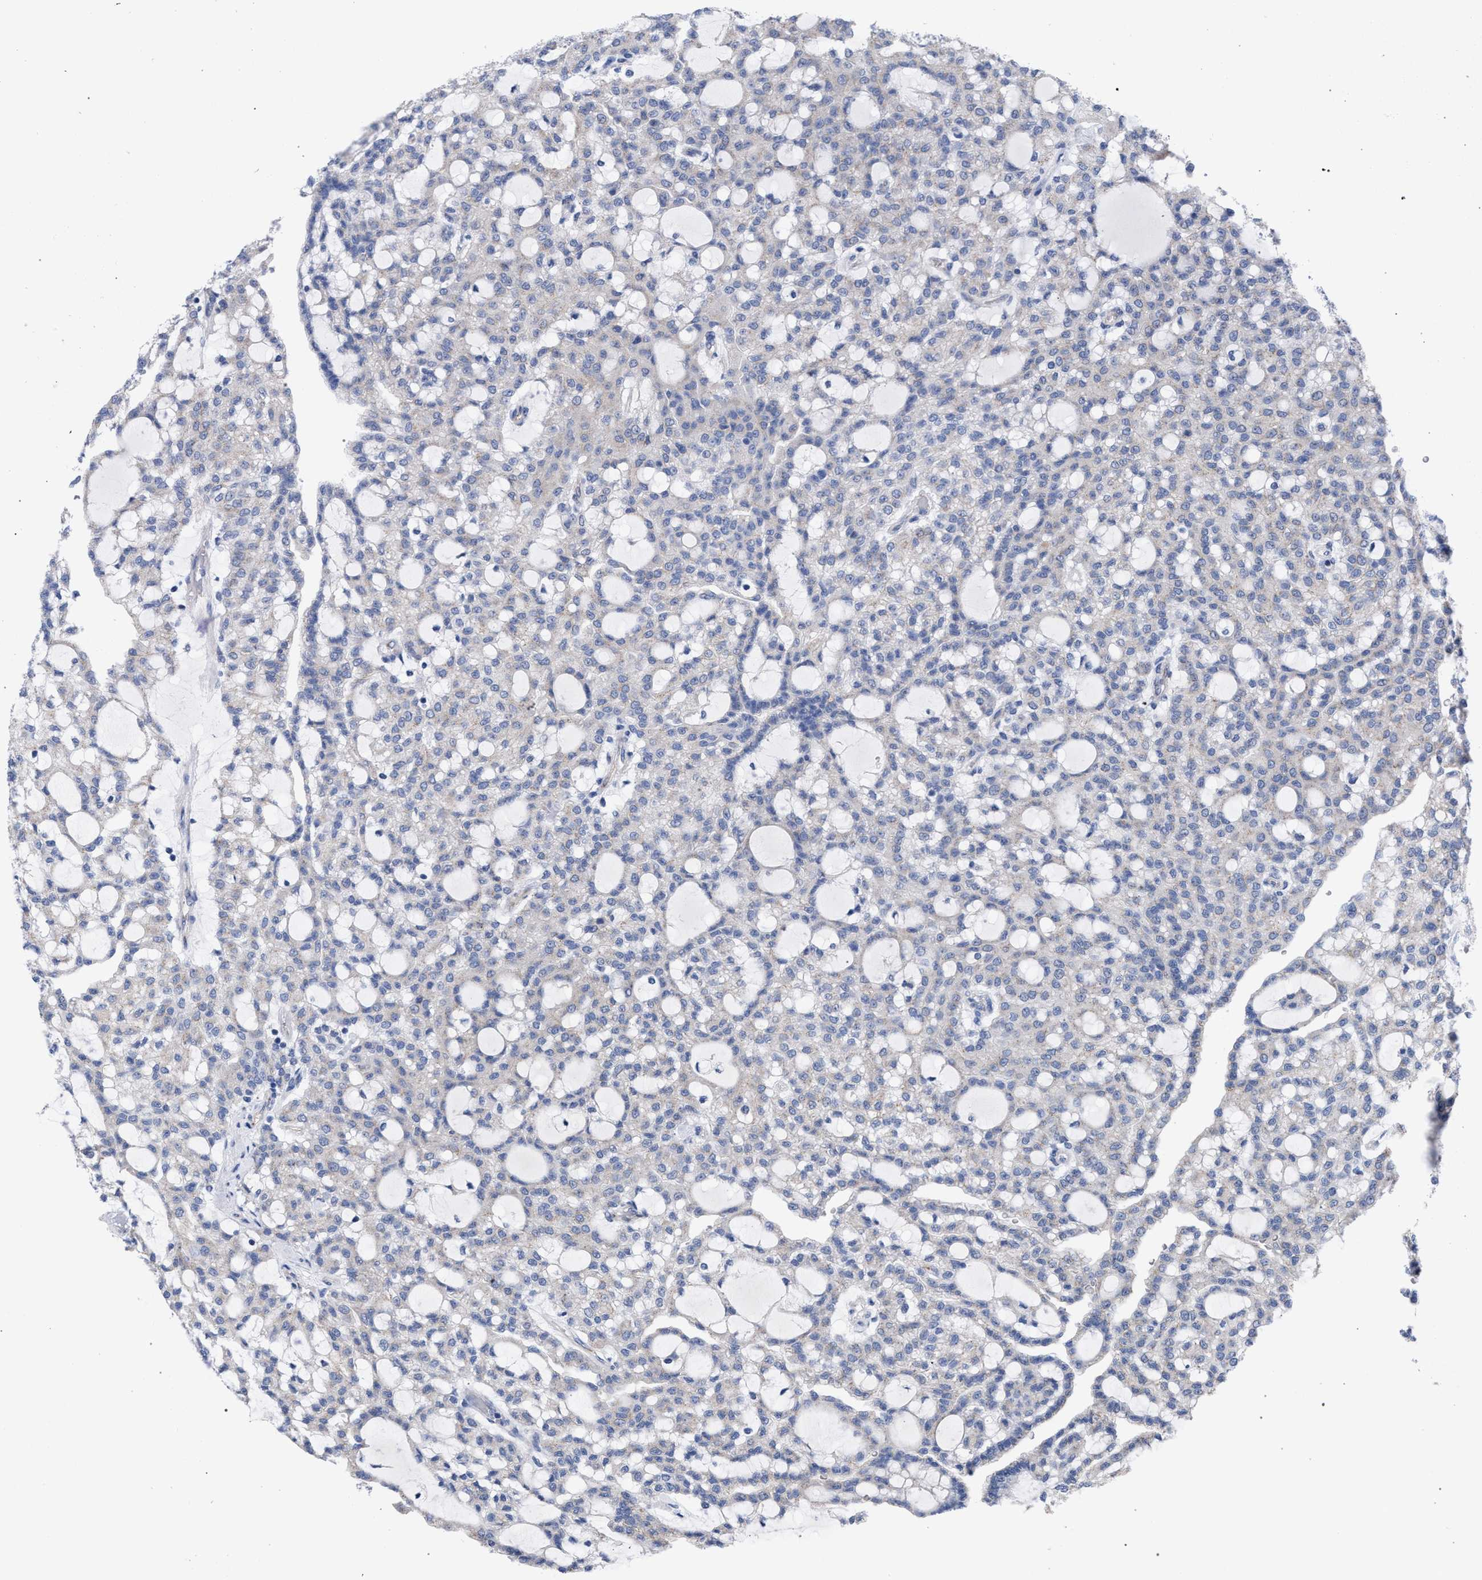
{"staining": {"intensity": "negative", "quantity": "none", "location": "none"}, "tissue": "renal cancer", "cell_type": "Tumor cells", "image_type": "cancer", "snomed": [{"axis": "morphology", "description": "Adenocarcinoma, NOS"}, {"axis": "topography", "description": "Kidney"}], "caption": "High power microscopy histopathology image of an immunohistochemistry (IHC) micrograph of renal cancer, revealing no significant positivity in tumor cells.", "gene": "GOLGA2", "patient": {"sex": "male", "age": 63}}